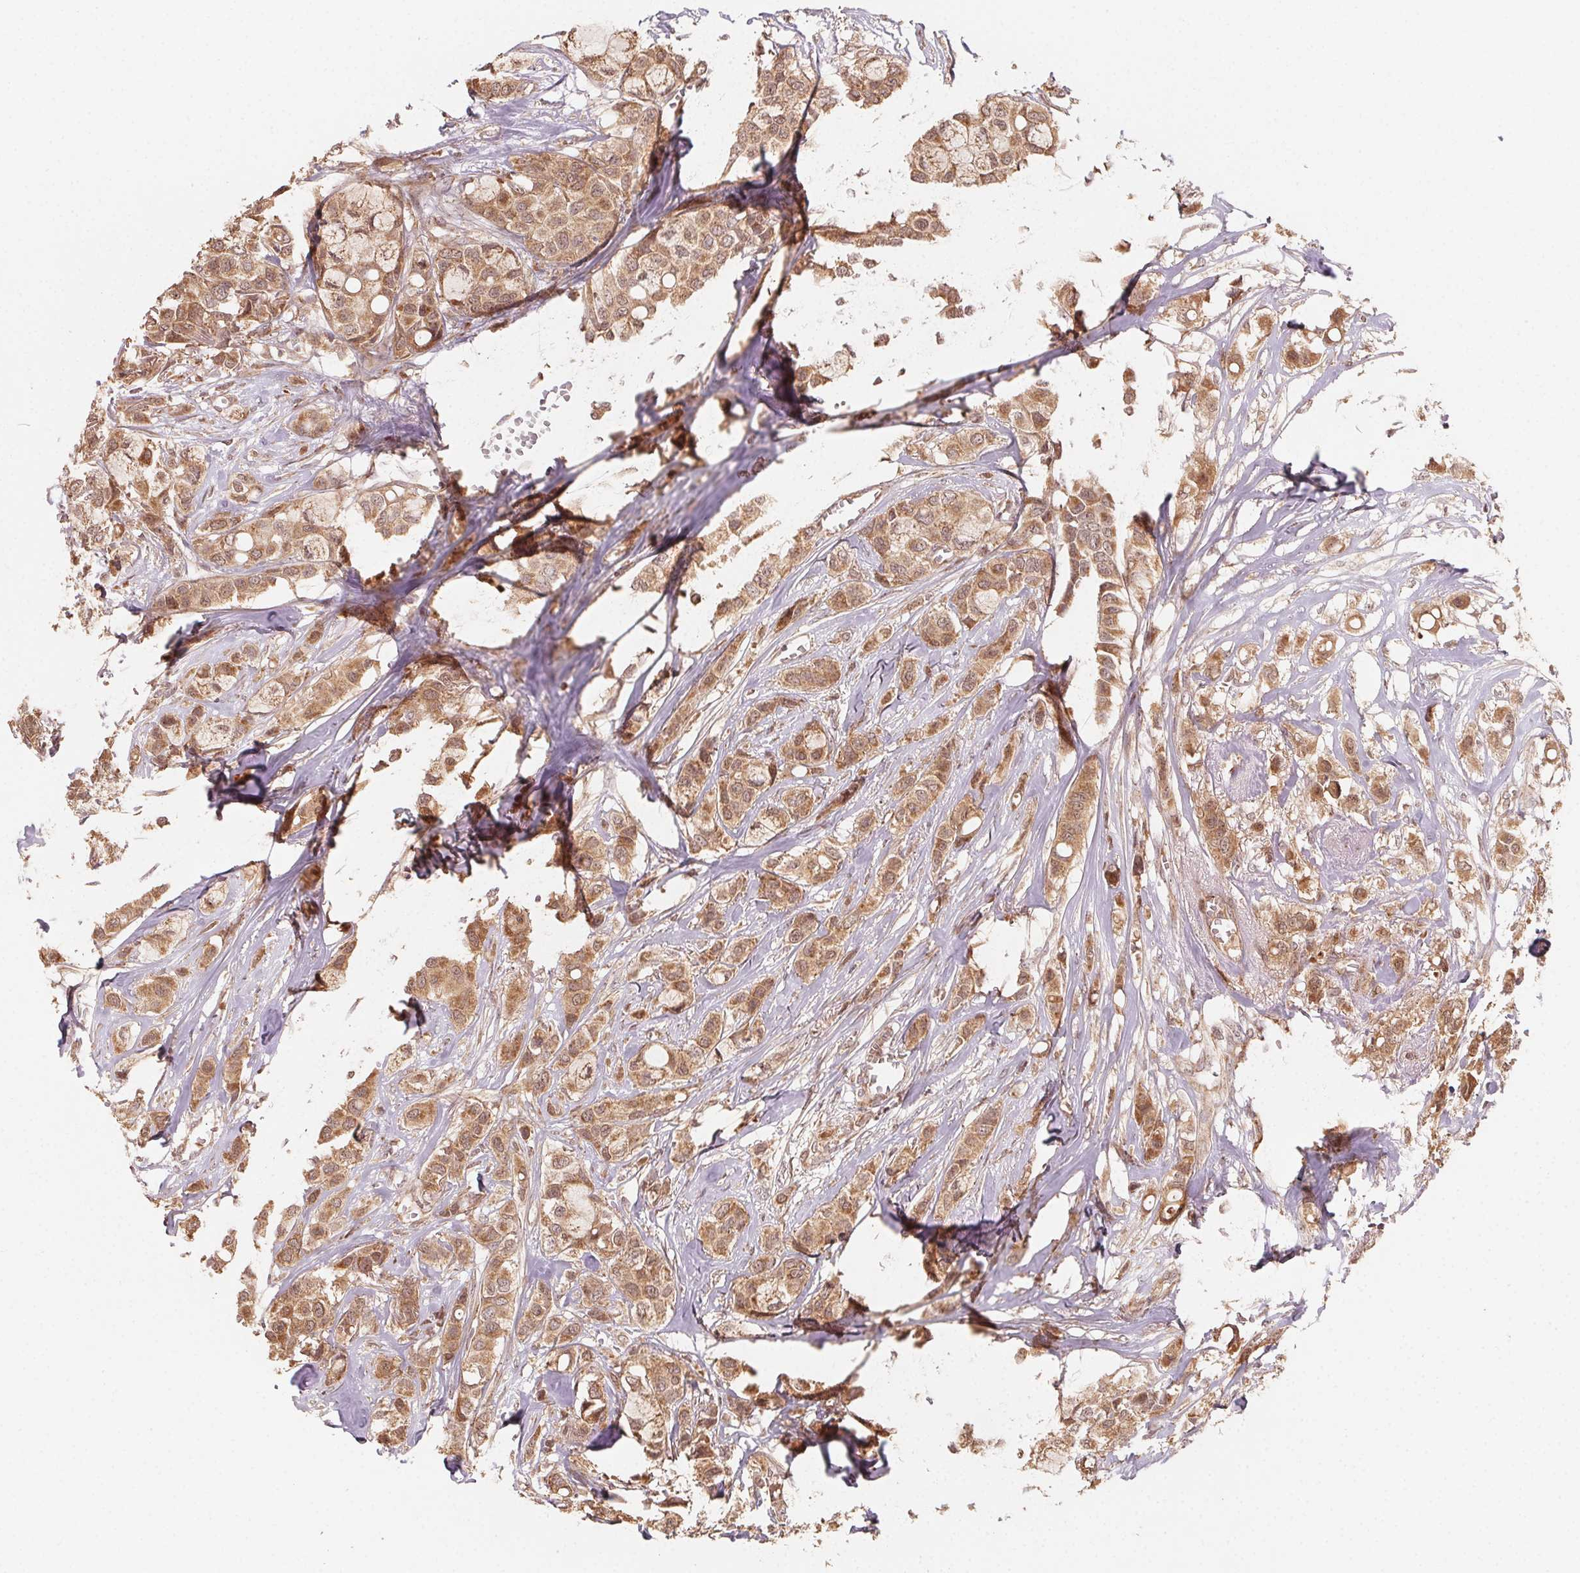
{"staining": {"intensity": "moderate", "quantity": ">75%", "location": "cytoplasmic/membranous"}, "tissue": "breast cancer", "cell_type": "Tumor cells", "image_type": "cancer", "snomed": [{"axis": "morphology", "description": "Duct carcinoma"}, {"axis": "topography", "description": "Breast"}], "caption": "About >75% of tumor cells in intraductal carcinoma (breast) reveal moderate cytoplasmic/membranous protein positivity as visualized by brown immunohistochemical staining.", "gene": "WBP2", "patient": {"sex": "female", "age": 85}}